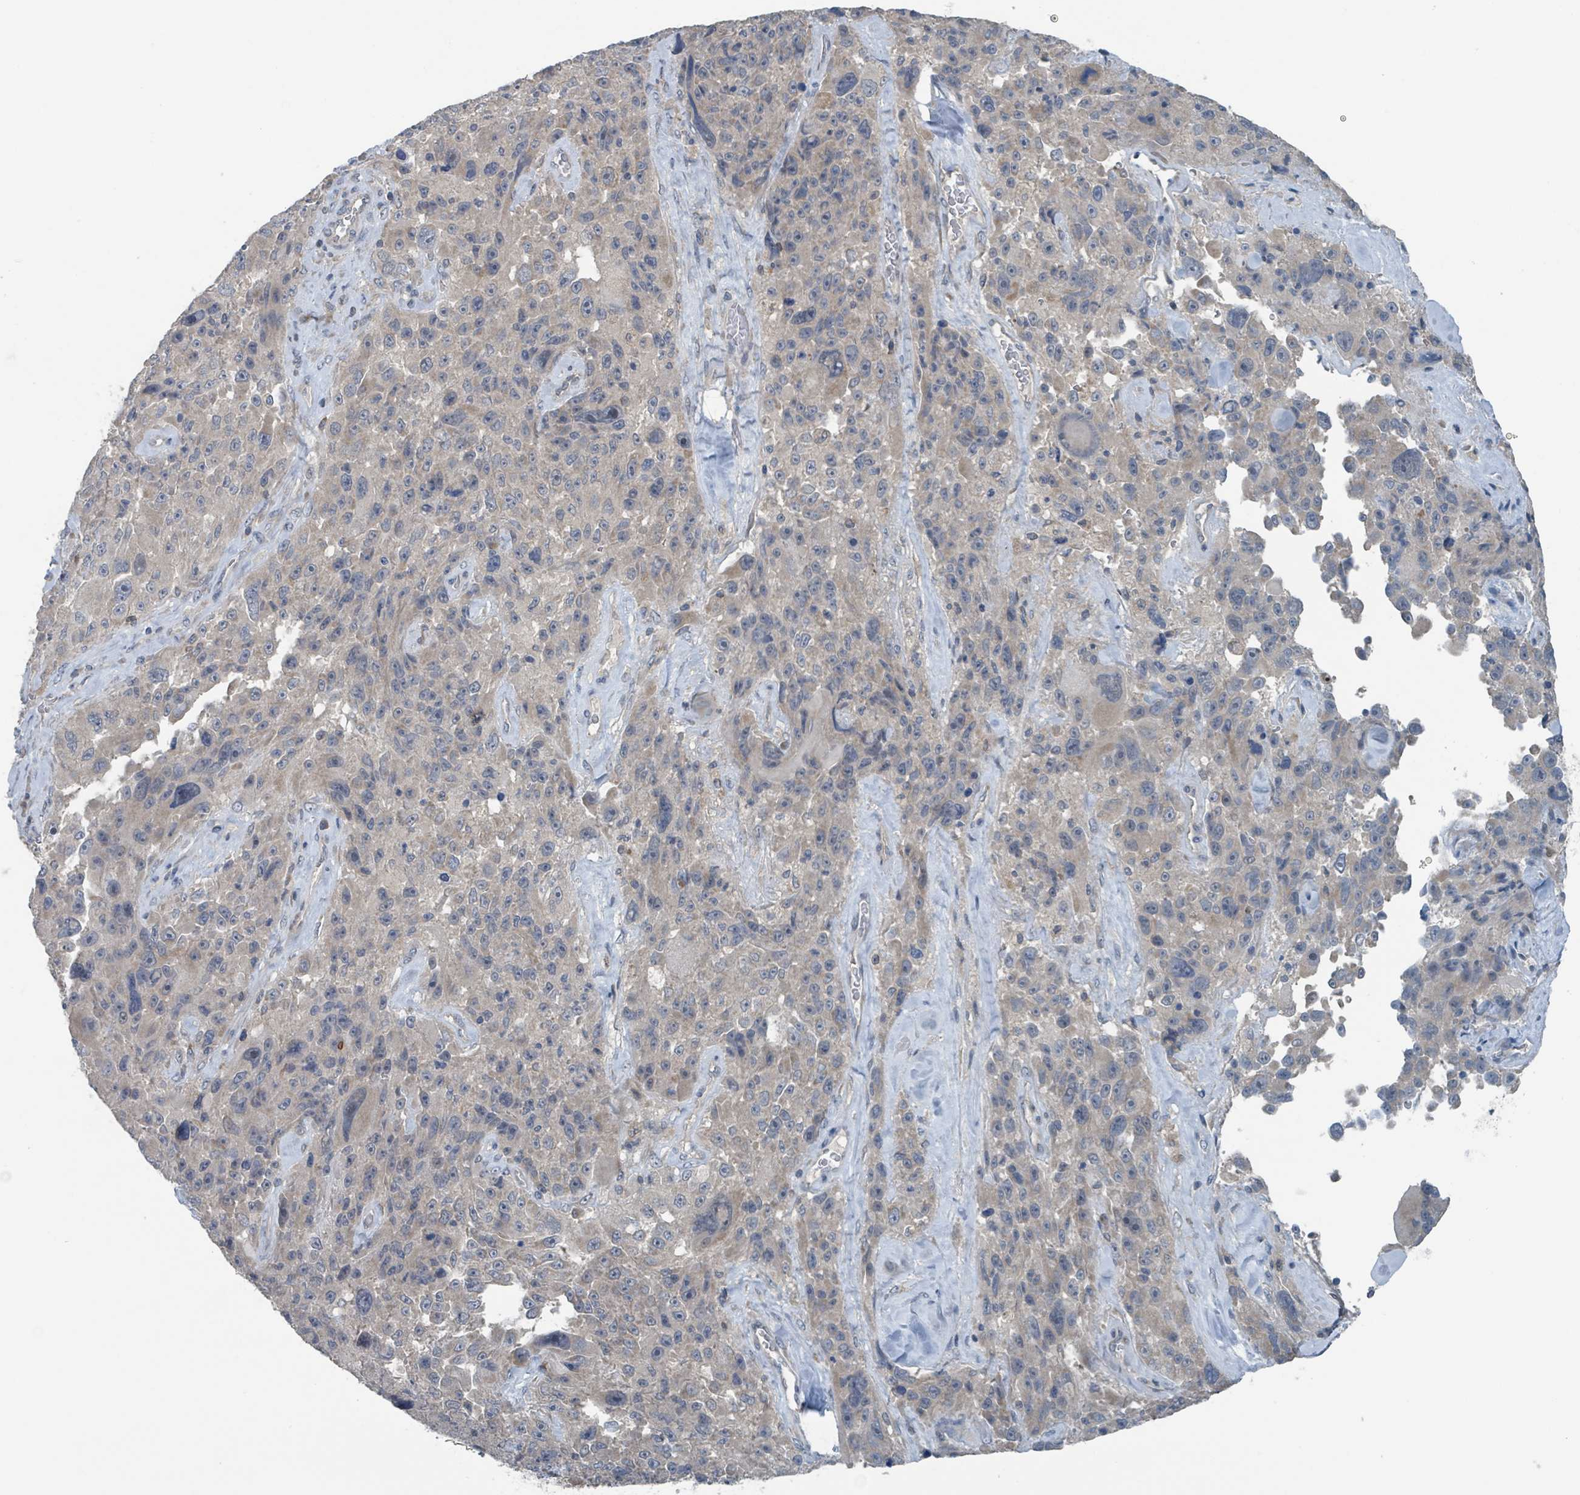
{"staining": {"intensity": "weak", "quantity": "<25%", "location": "cytoplasmic/membranous"}, "tissue": "melanoma", "cell_type": "Tumor cells", "image_type": "cancer", "snomed": [{"axis": "morphology", "description": "Malignant melanoma, Metastatic site"}, {"axis": "topography", "description": "Lymph node"}], "caption": "This is an immunohistochemistry image of human malignant melanoma (metastatic site). There is no expression in tumor cells.", "gene": "ACBD4", "patient": {"sex": "male", "age": 62}}